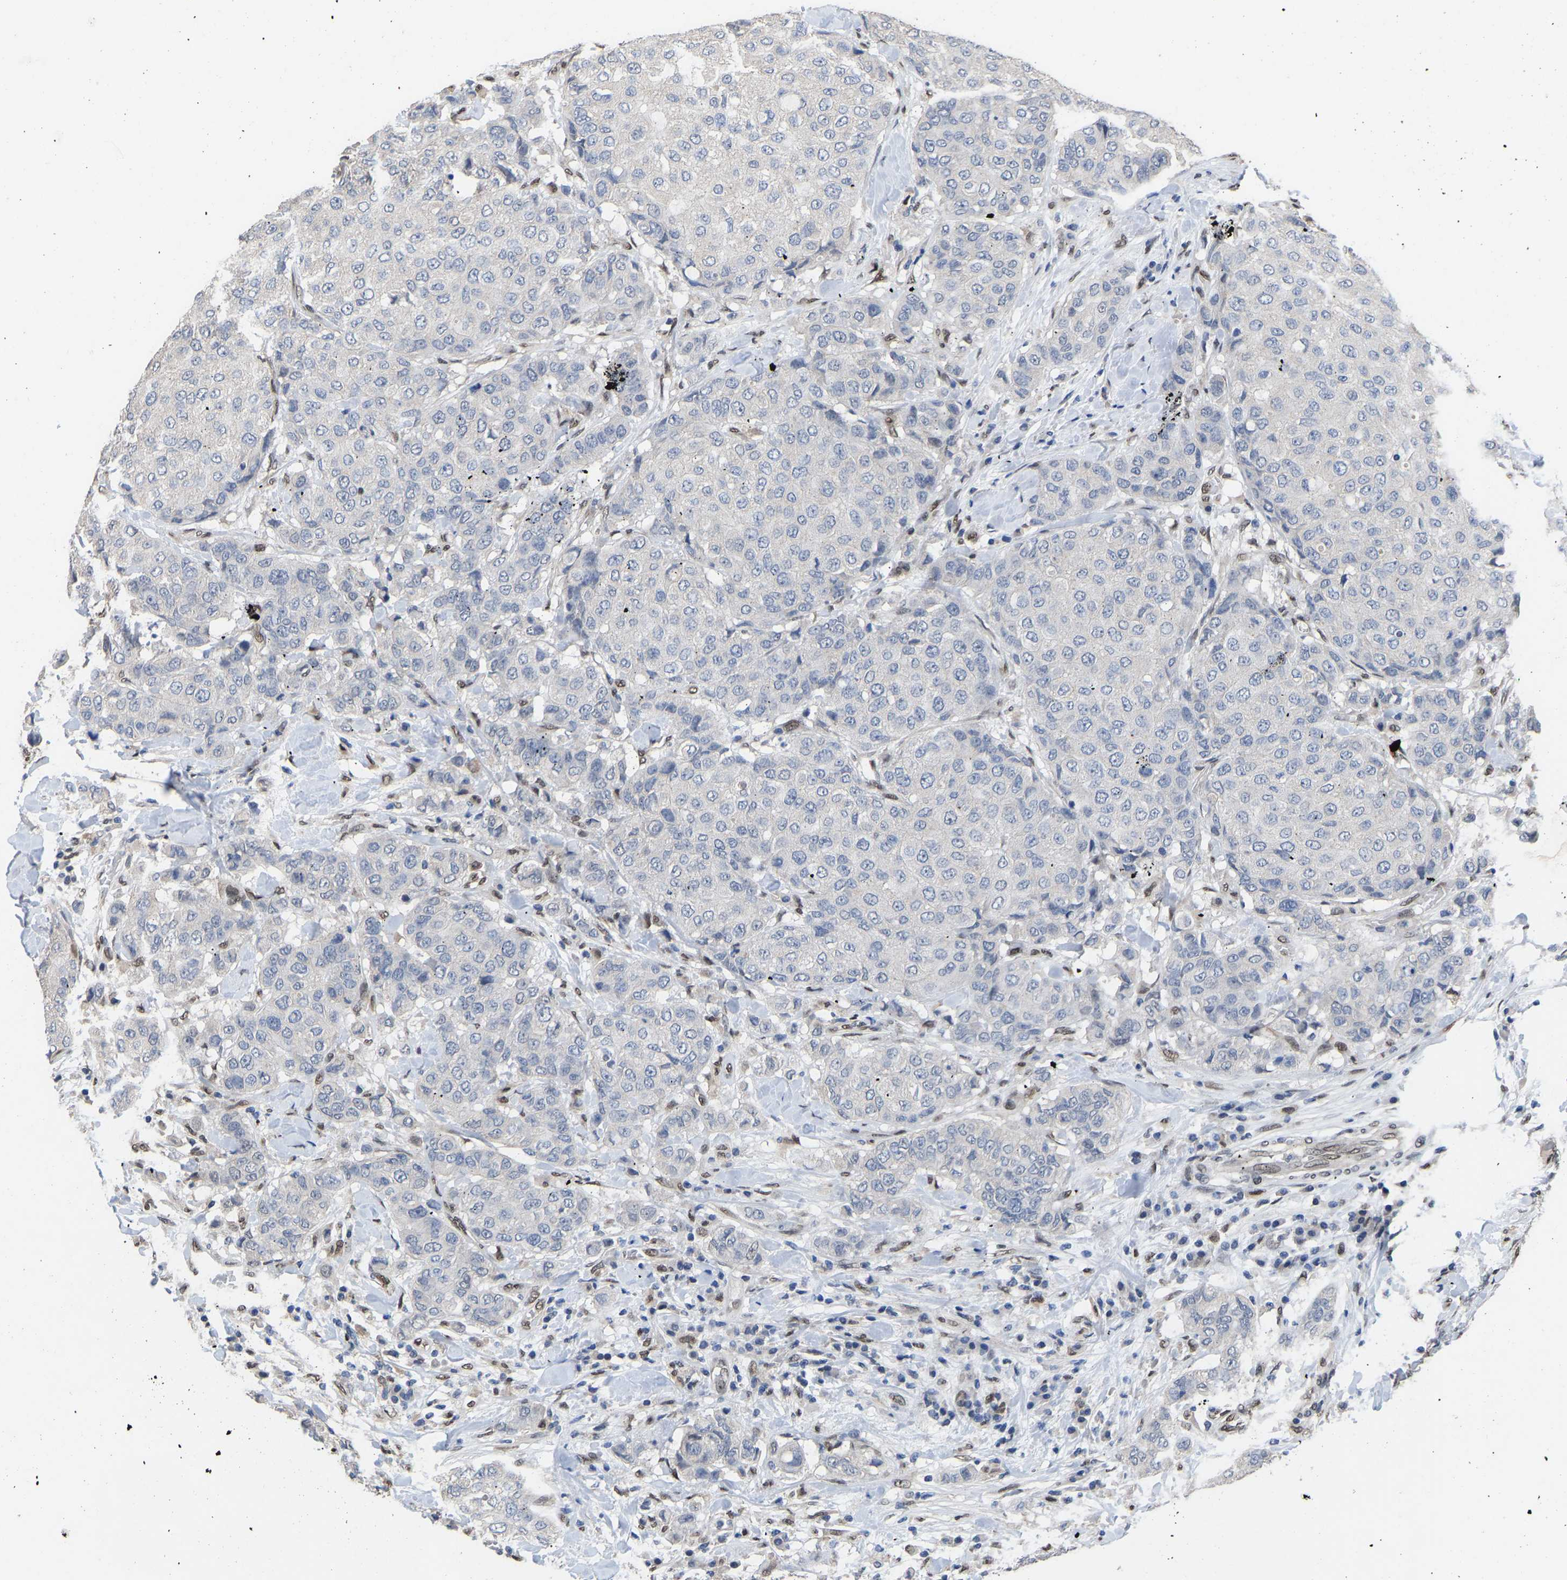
{"staining": {"intensity": "negative", "quantity": "none", "location": "none"}, "tissue": "breast cancer", "cell_type": "Tumor cells", "image_type": "cancer", "snomed": [{"axis": "morphology", "description": "Duct carcinoma"}, {"axis": "topography", "description": "Breast"}], "caption": "DAB immunohistochemical staining of human breast invasive ductal carcinoma exhibits no significant staining in tumor cells.", "gene": "QKI", "patient": {"sex": "female", "age": 27}}